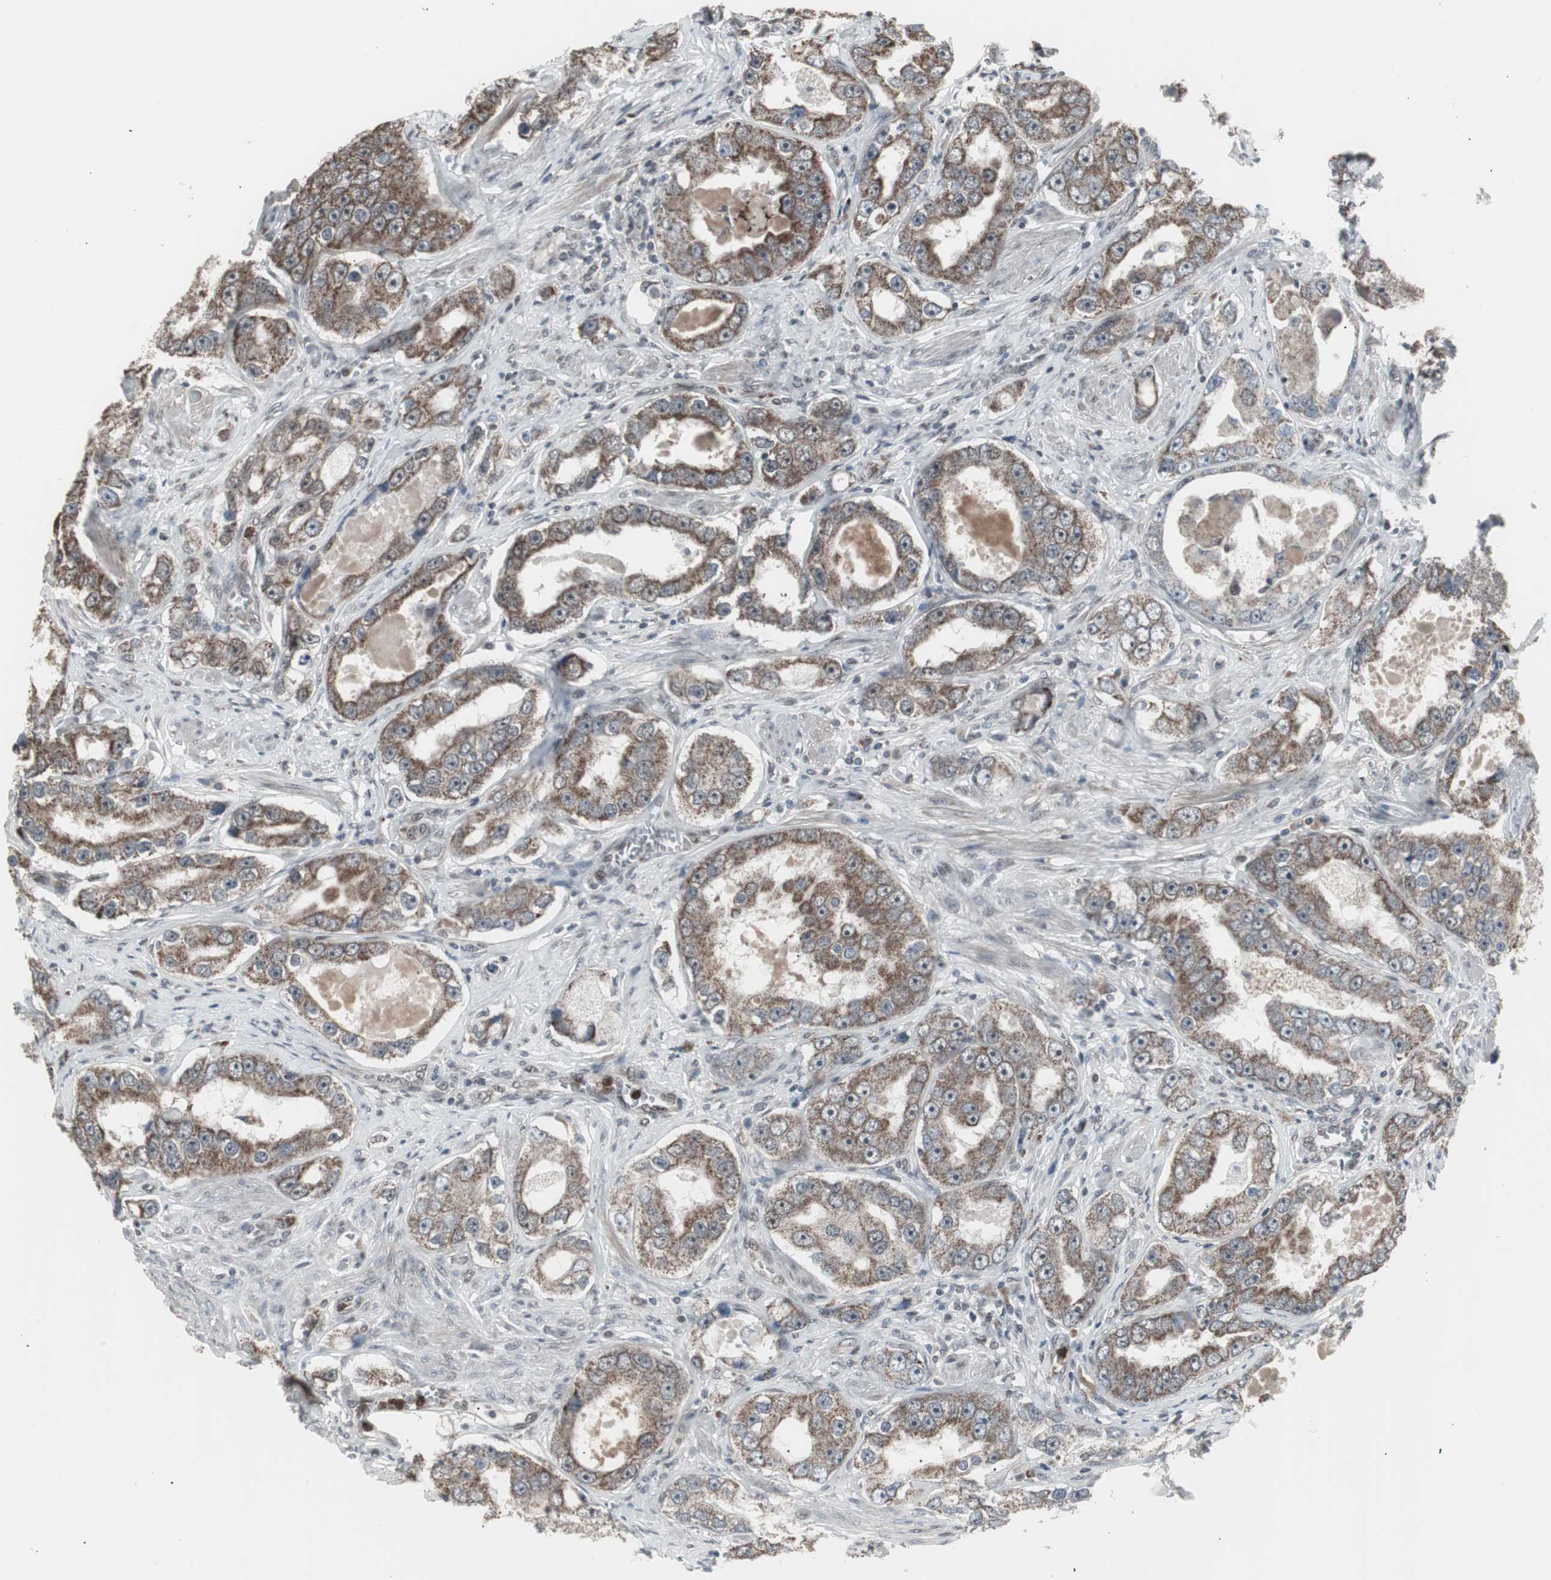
{"staining": {"intensity": "moderate", "quantity": ">75%", "location": "cytoplasmic/membranous"}, "tissue": "prostate cancer", "cell_type": "Tumor cells", "image_type": "cancer", "snomed": [{"axis": "morphology", "description": "Adenocarcinoma, High grade"}, {"axis": "topography", "description": "Prostate"}], "caption": "DAB (3,3'-diaminobenzidine) immunohistochemical staining of high-grade adenocarcinoma (prostate) displays moderate cytoplasmic/membranous protein positivity in approximately >75% of tumor cells. (brown staining indicates protein expression, while blue staining denotes nuclei).", "gene": "RXRA", "patient": {"sex": "male", "age": 63}}